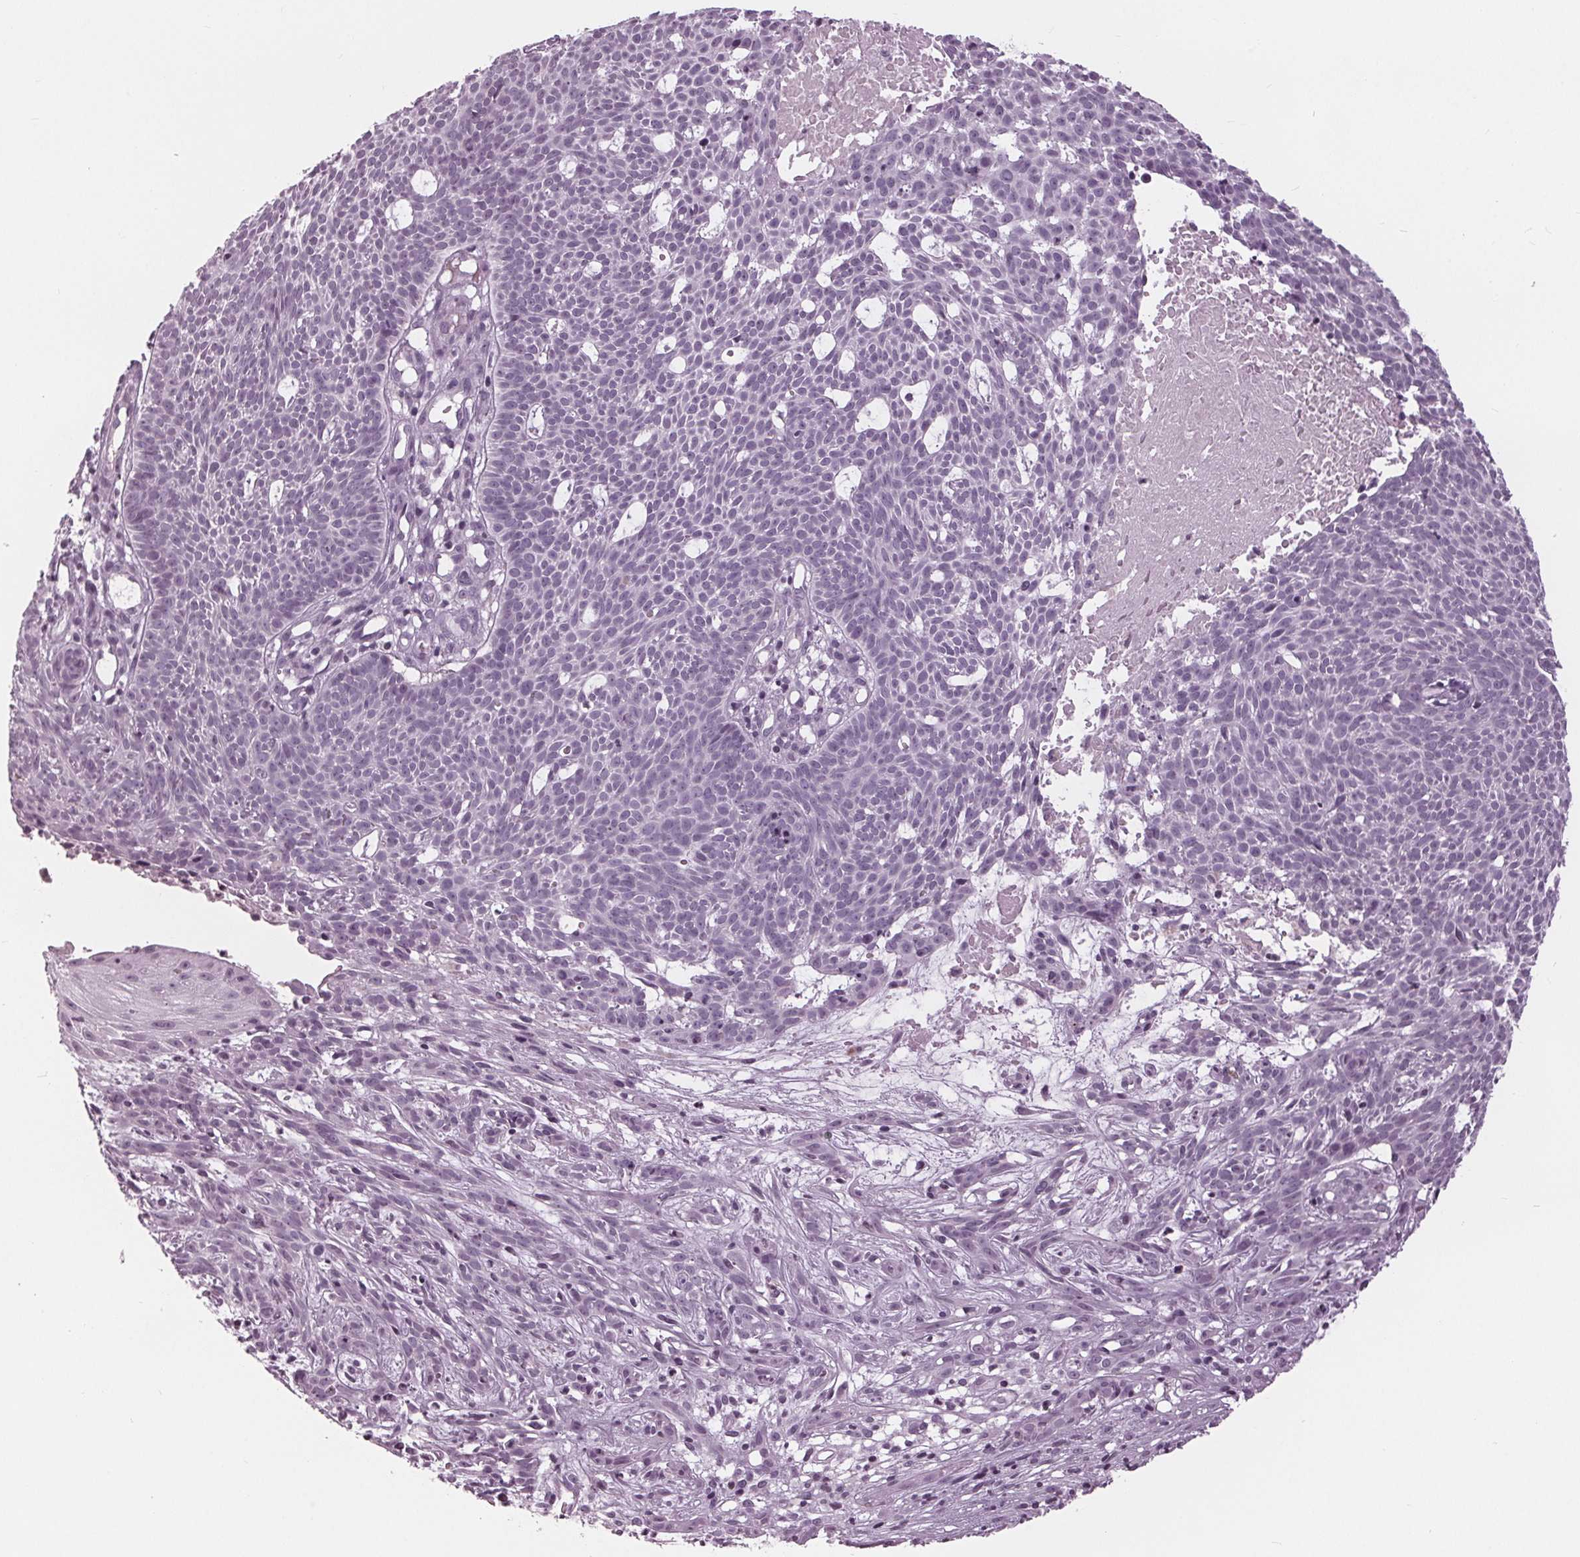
{"staining": {"intensity": "negative", "quantity": "none", "location": "none"}, "tissue": "skin cancer", "cell_type": "Tumor cells", "image_type": "cancer", "snomed": [{"axis": "morphology", "description": "Basal cell carcinoma"}, {"axis": "topography", "description": "Skin"}], "caption": "A histopathology image of basal cell carcinoma (skin) stained for a protein exhibits no brown staining in tumor cells. (DAB (3,3'-diaminobenzidine) IHC with hematoxylin counter stain).", "gene": "SLC9A4", "patient": {"sex": "male", "age": 59}}